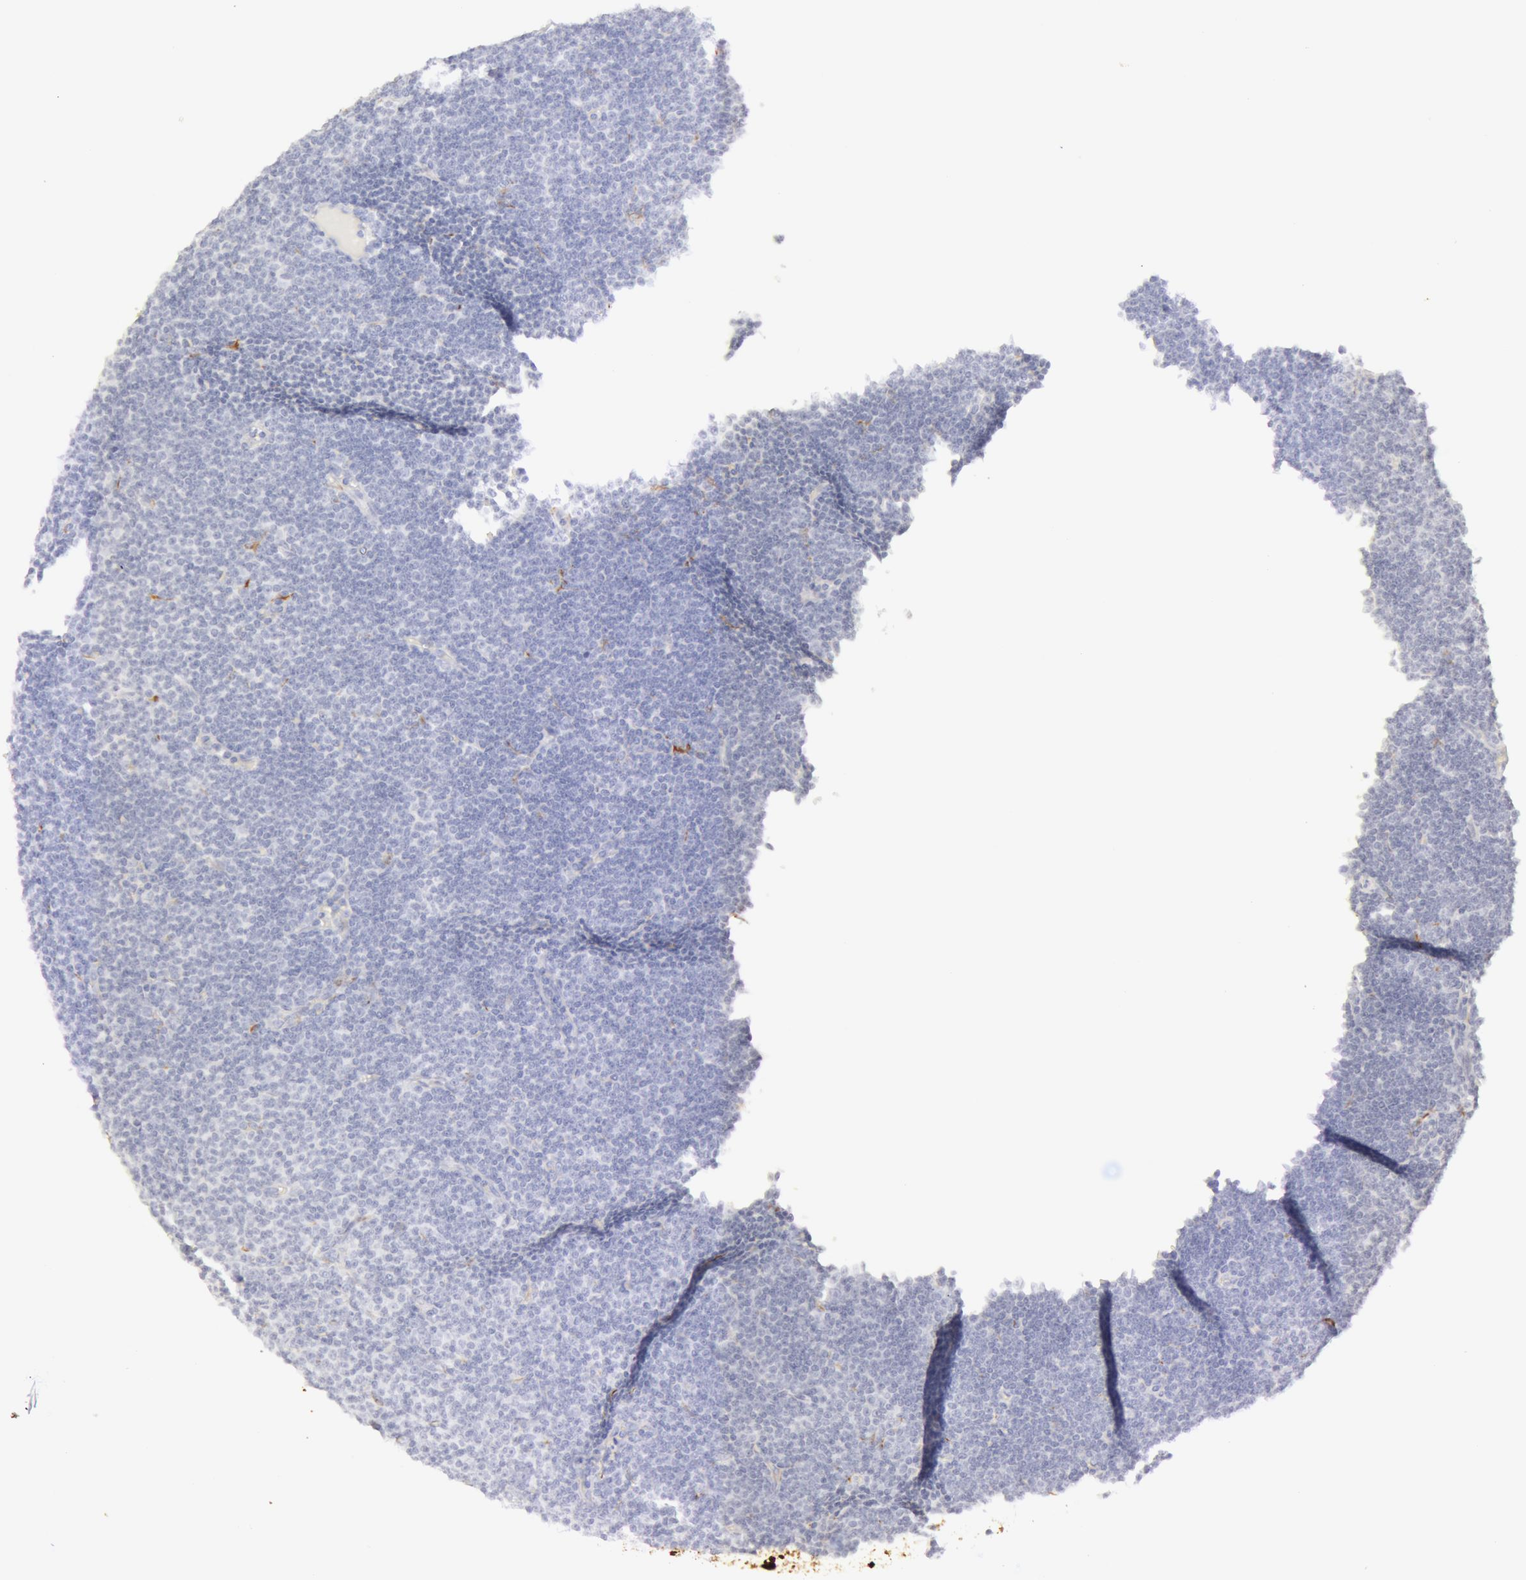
{"staining": {"intensity": "negative", "quantity": "none", "location": "none"}, "tissue": "lymphoma", "cell_type": "Tumor cells", "image_type": "cancer", "snomed": [{"axis": "morphology", "description": "Malignant lymphoma, non-Hodgkin's type, Low grade"}, {"axis": "topography", "description": "Lymph node"}], "caption": "Image shows no protein expression in tumor cells of lymphoma tissue. (Stains: DAB immunohistochemistry (IHC) with hematoxylin counter stain, Microscopy: brightfield microscopy at high magnification).", "gene": "KRT8", "patient": {"sex": "male", "age": 57}}